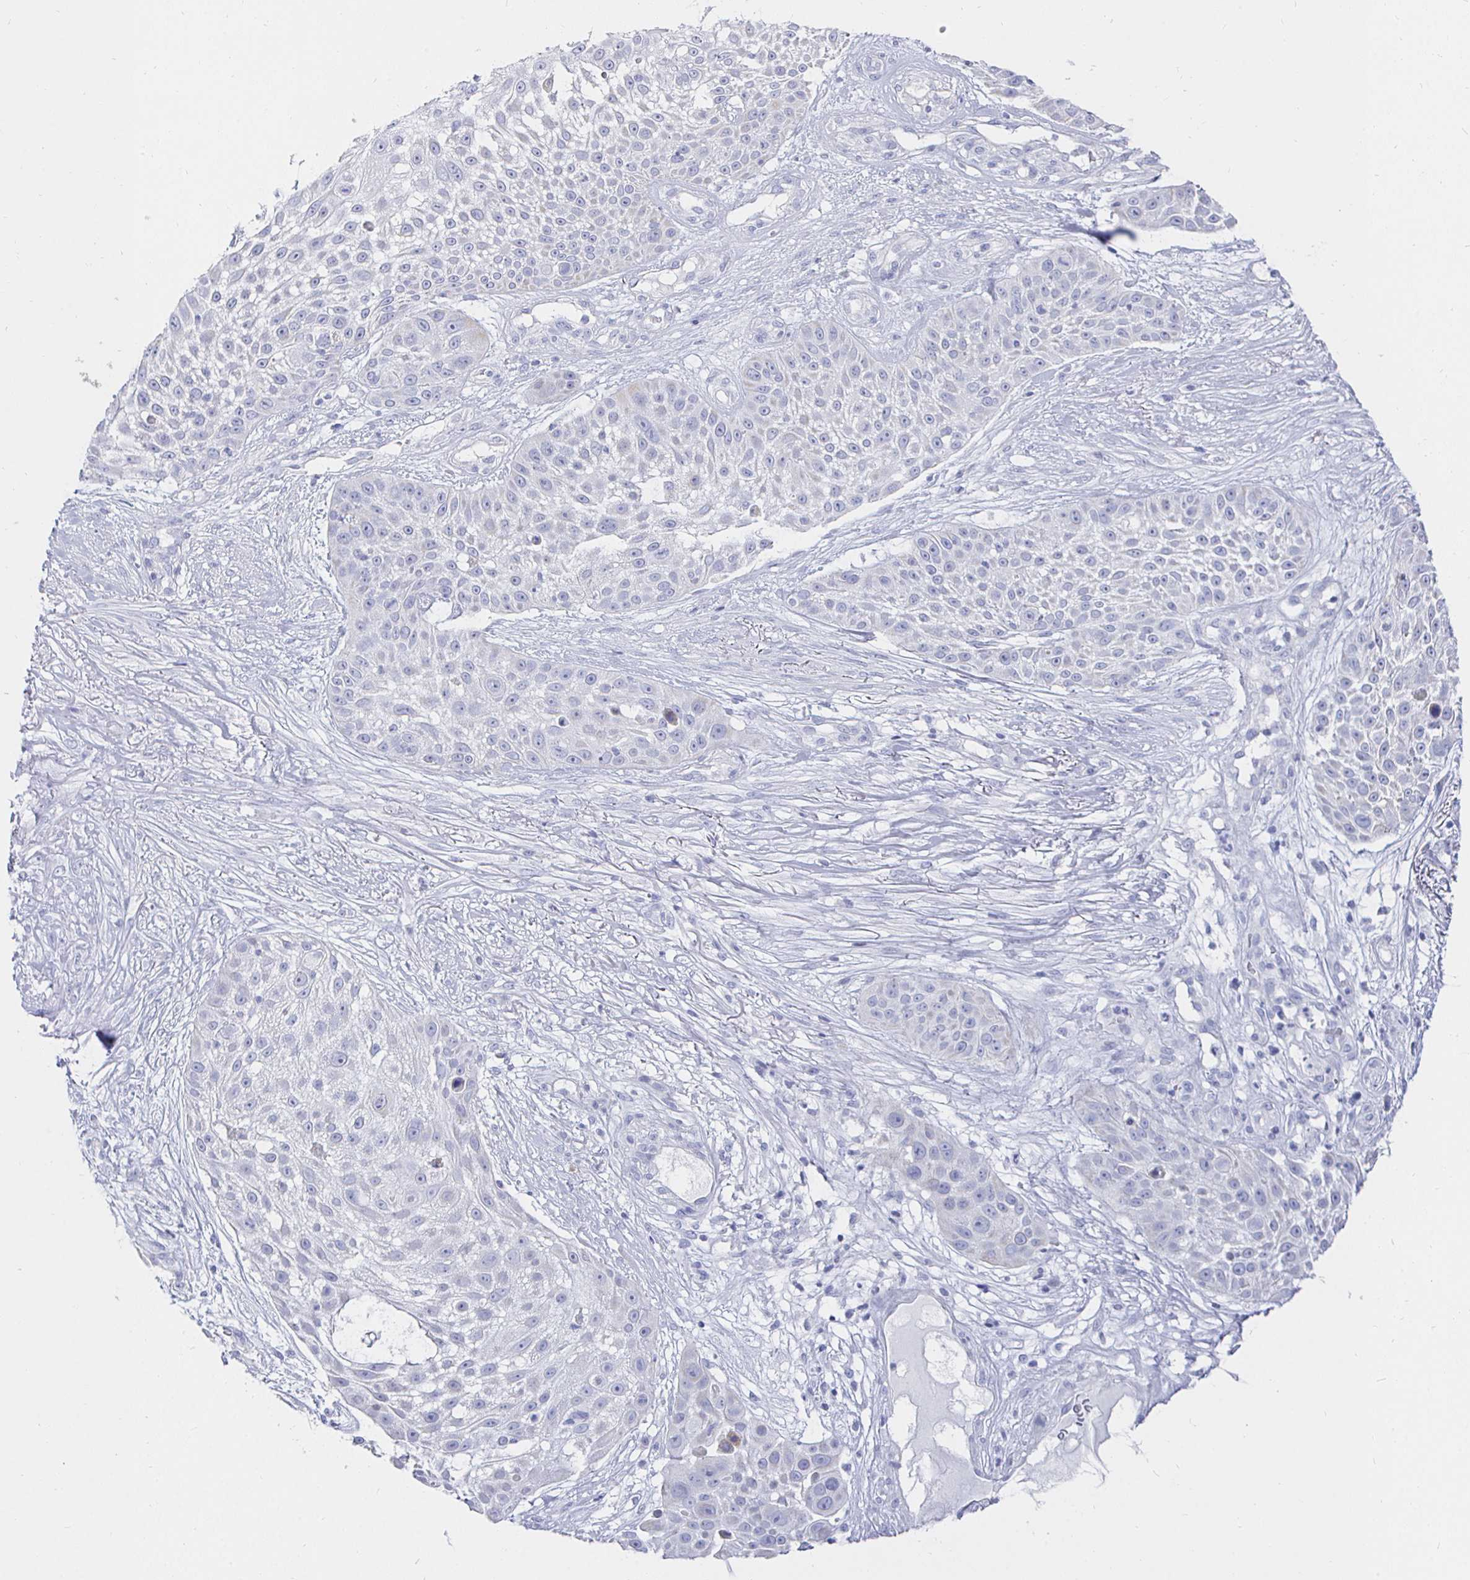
{"staining": {"intensity": "negative", "quantity": "none", "location": "none"}, "tissue": "skin cancer", "cell_type": "Tumor cells", "image_type": "cancer", "snomed": [{"axis": "morphology", "description": "Squamous cell carcinoma, NOS"}, {"axis": "topography", "description": "Skin"}], "caption": "Human skin cancer (squamous cell carcinoma) stained for a protein using immunohistochemistry (IHC) shows no expression in tumor cells.", "gene": "CR2", "patient": {"sex": "female", "age": 86}}